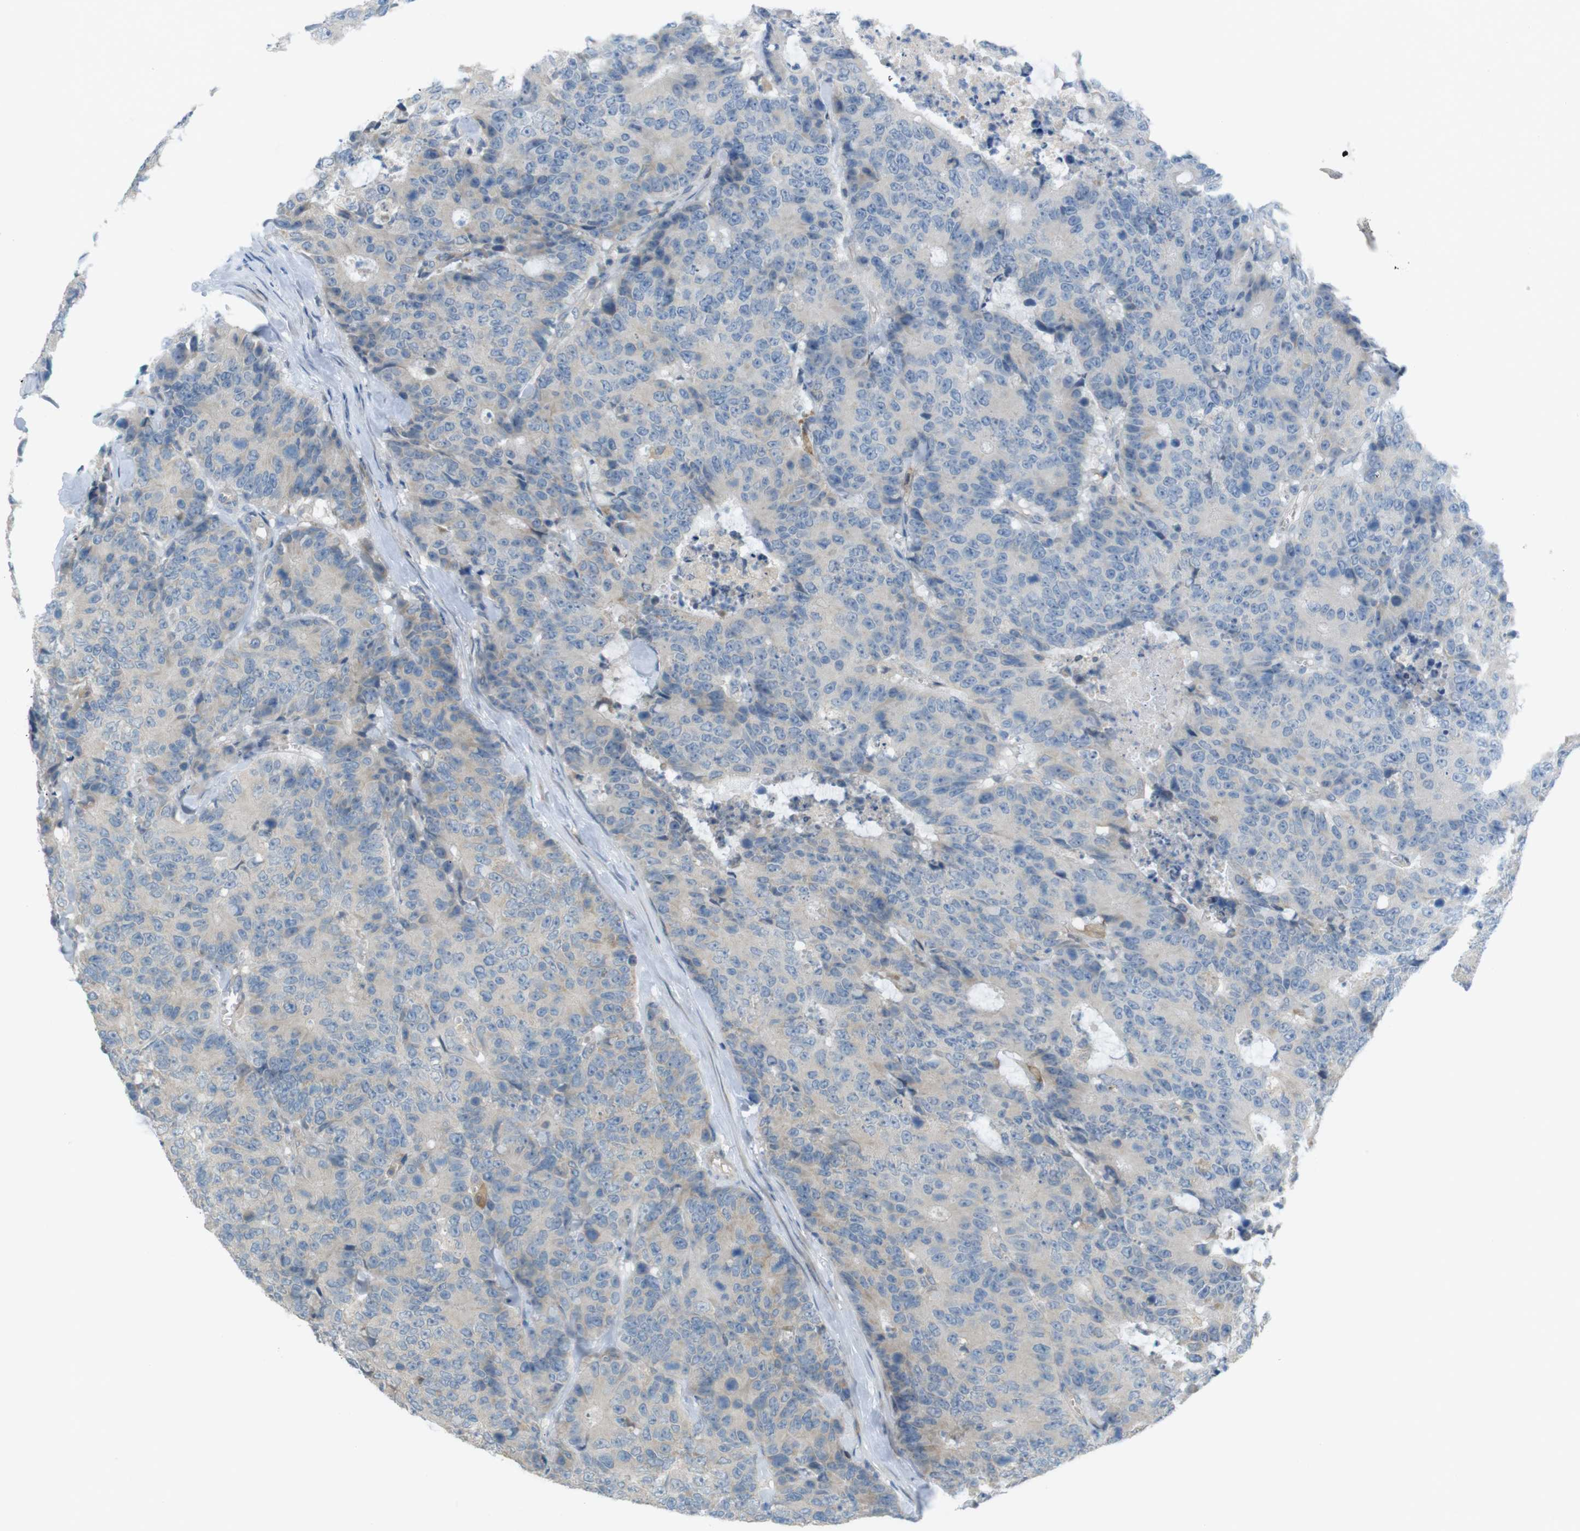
{"staining": {"intensity": "weak", "quantity": "<25%", "location": "cytoplasmic/membranous"}, "tissue": "colorectal cancer", "cell_type": "Tumor cells", "image_type": "cancer", "snomed": [{"axis": "morphology", "description": "Adenocarcinoma, NOS"}, {"axis": "topography", "description": "Colon"}], "caption": "High power microscopy image of an immunohistochemistry photomicrograph of adenocarcinoma (colorectal), revealing no significant expression in tumor cells. (DAB immunohistochemistry visualized using brightfield microscopy, high magnification).", "gene": "TMEM41B", "patient": {"sex": "female", "age": 86}}